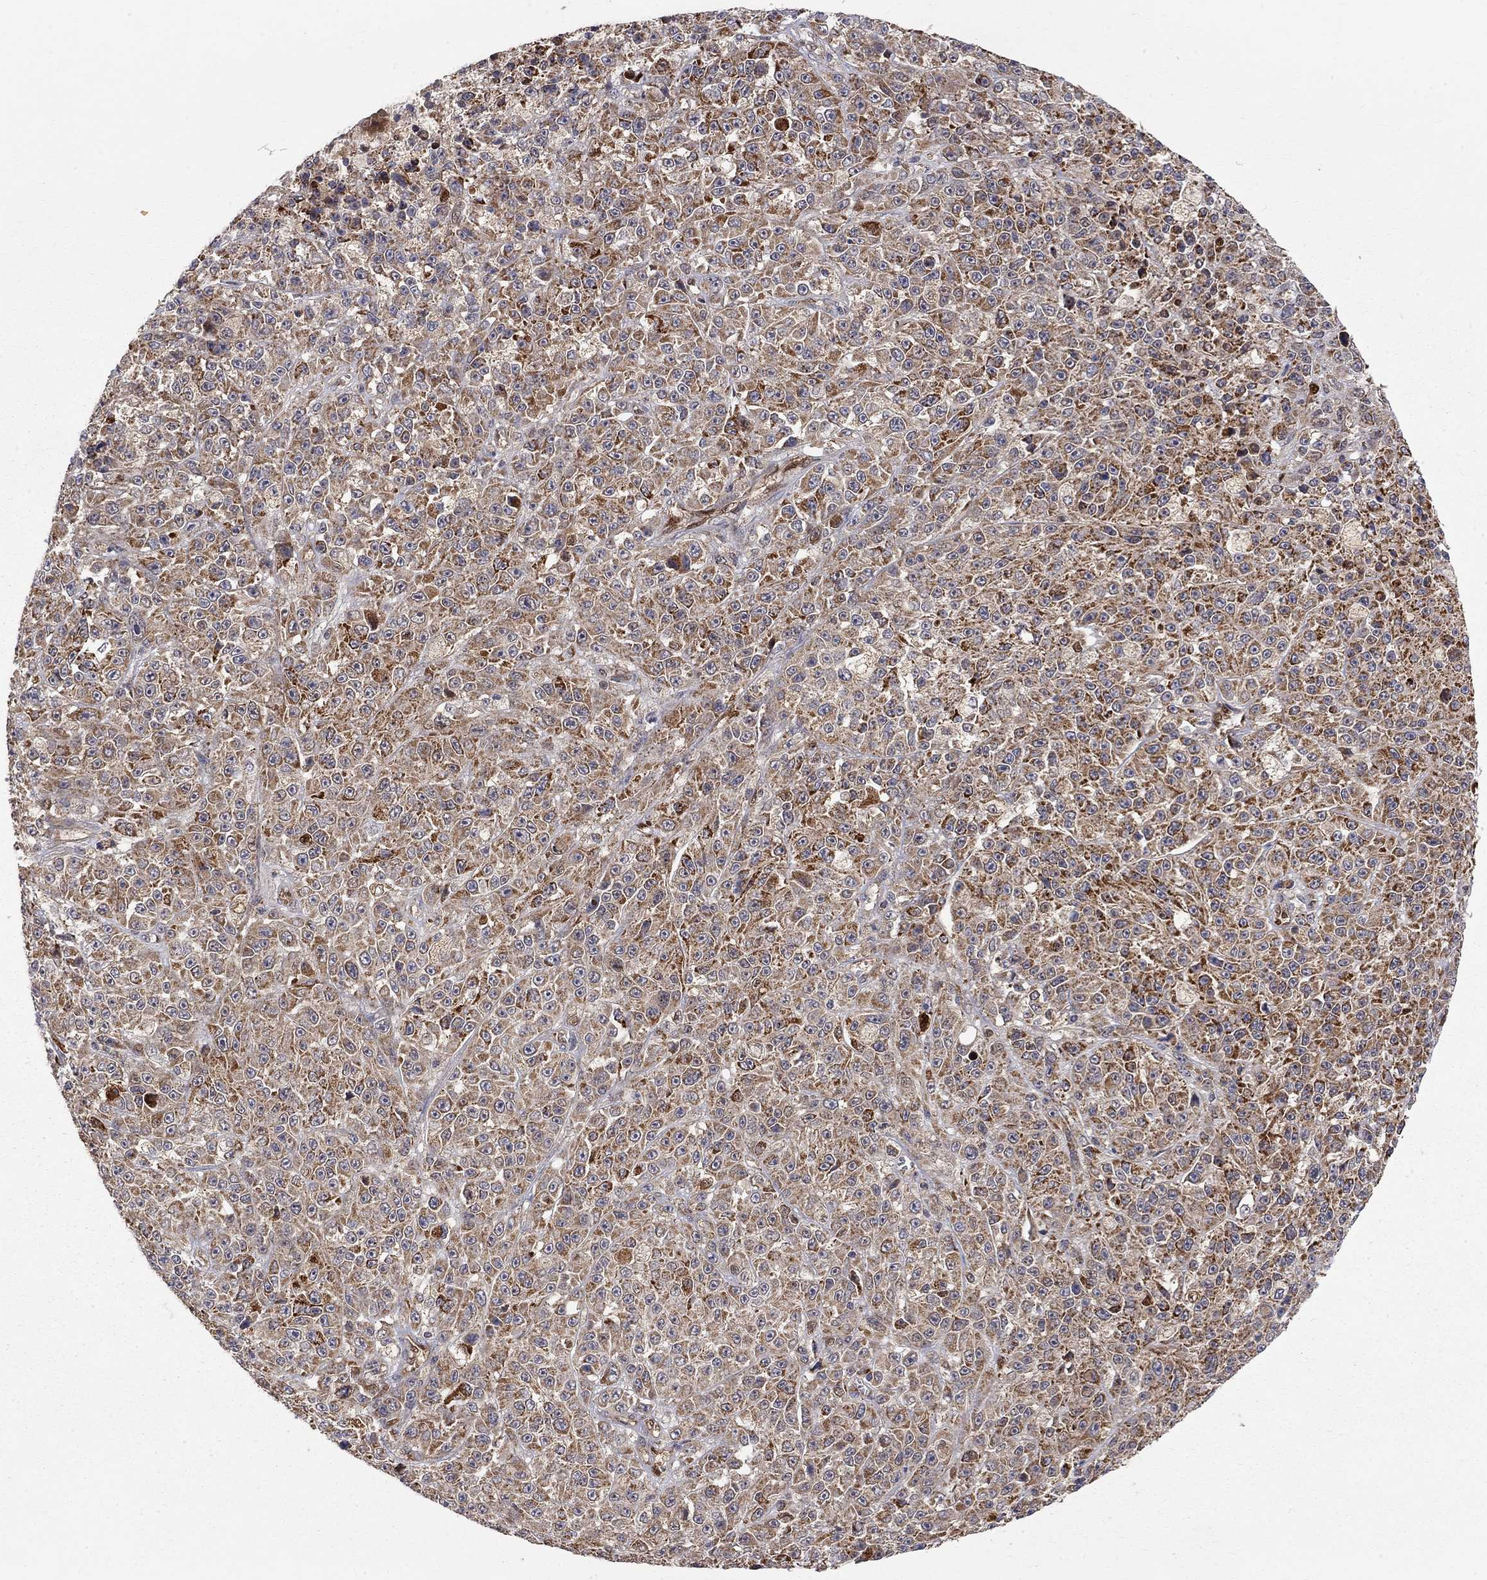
{"staining": {"intensity": "moderate", "quantity": ">75%", "location": "cytoplasmic/membranous"}, "tissue": "melanoma", "cell_type": "Tumor cells", "image_type": "cancer", "snomed": [{"axis": "morphology", "description": "Malignant melanoma, NOS"}, {"axis": "topography", "description": "Skin"}], "caption": "Immunohistochemical staining of melanoma demonstrates moderate cytoplasmic/membranous protein expression in approximately >75% of tumor cells.", "gene": "ELOB", "patient": {"sex": "female", "age": 58}}